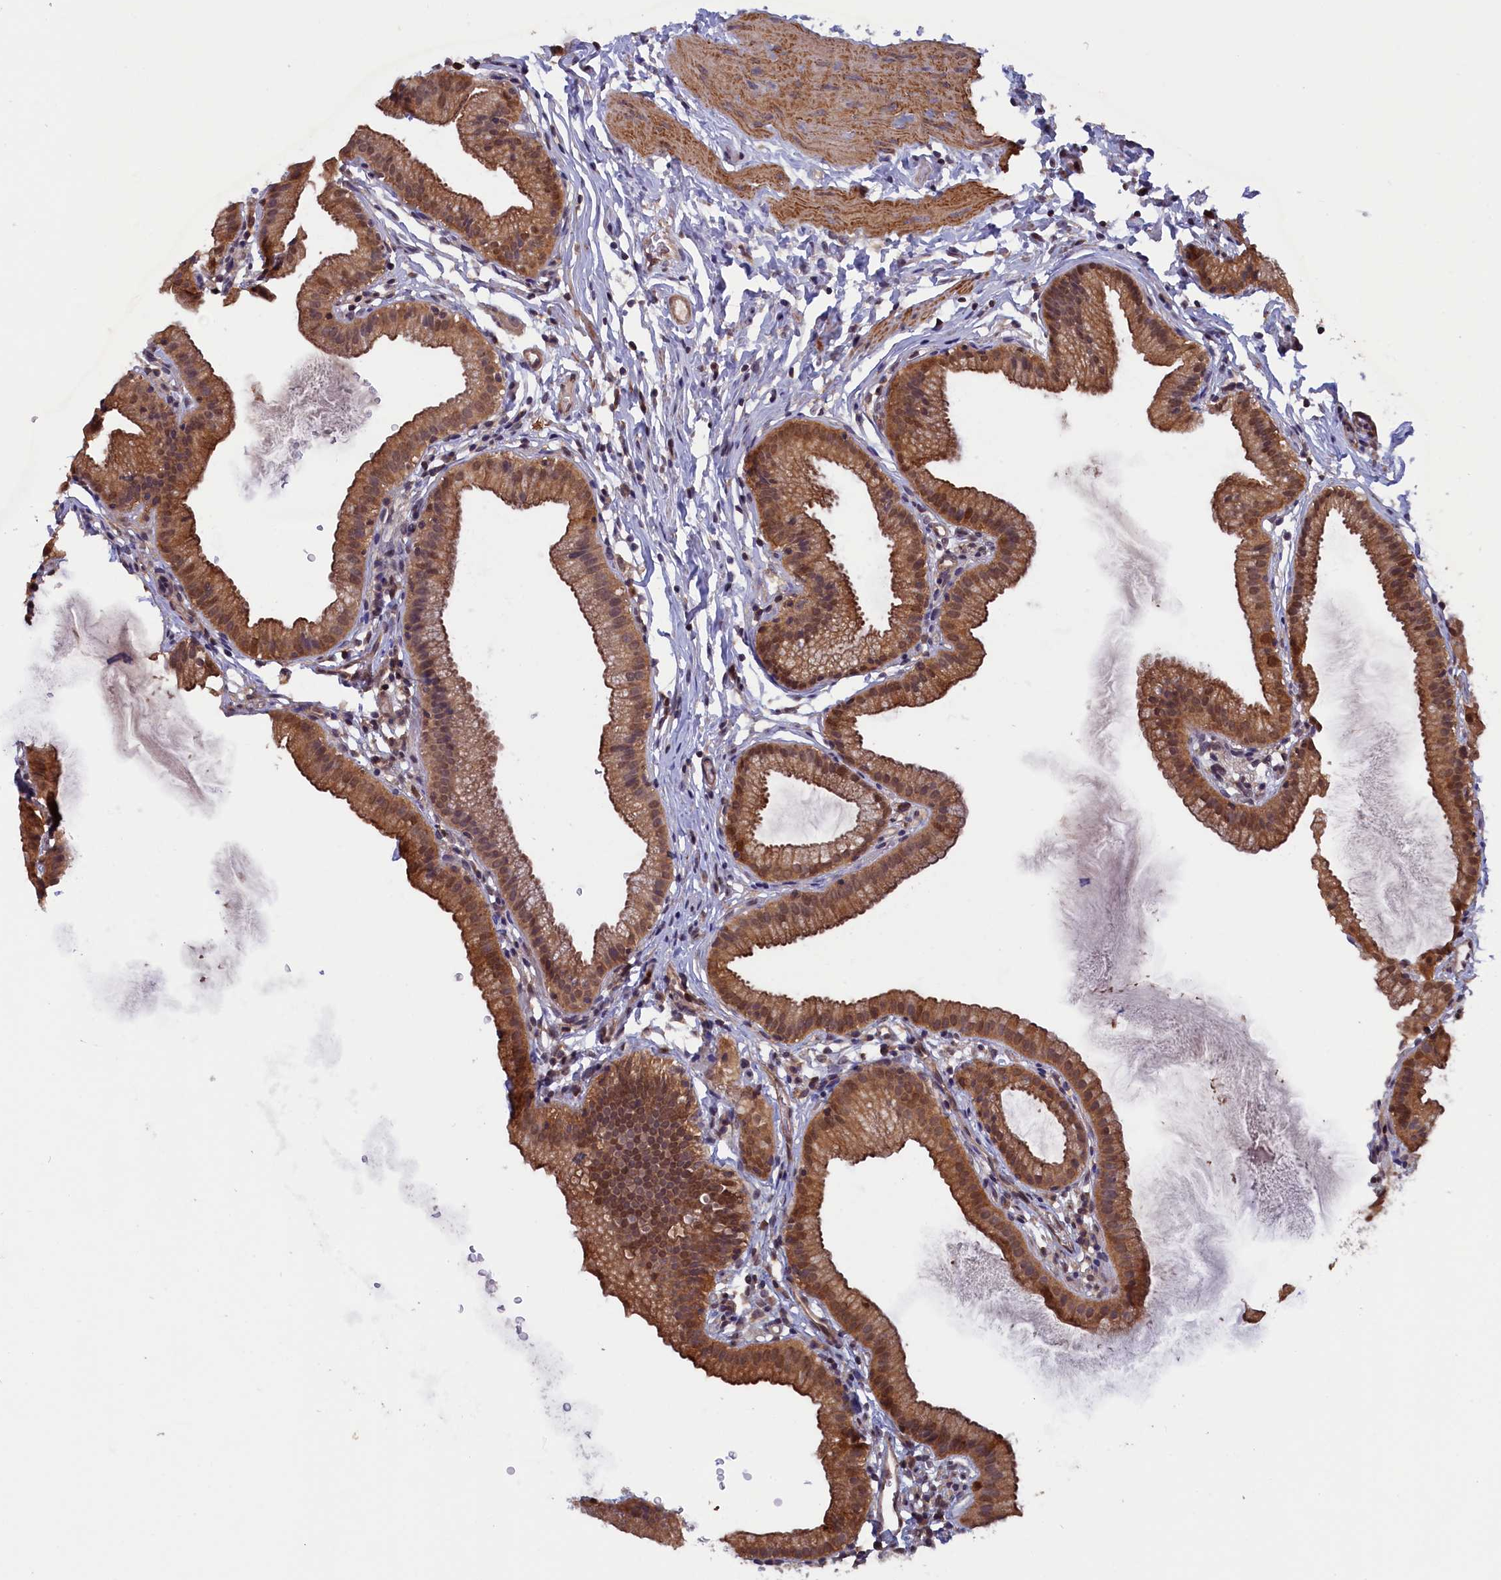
{"staining": {"intensity": "moderate", "quantity": ">75%", "location": "cytoplasmic/membranous,nuclear"}, "tissue": "gallbladder", "cell_type": "Glandular cells", "image_type": "normal", "snomed": [{"axis": "morphology", "description": "Normal tissue, NOS"}, {"axis": "topography", "description": "Gallbladder"}], "caption": "High-power microscopy captured an immunohistochemistry (IHC) photomicrograph of unremarkable gallbladder, revealing moderate cytoplasmic/membranous,nuclear positivity in approximately >75% of glandular cells. (brown staining indicates protein expression, while blue staining denotes nuclei).", "gene": "JPT2", "patient": {"sex": "female", "age": 46}}